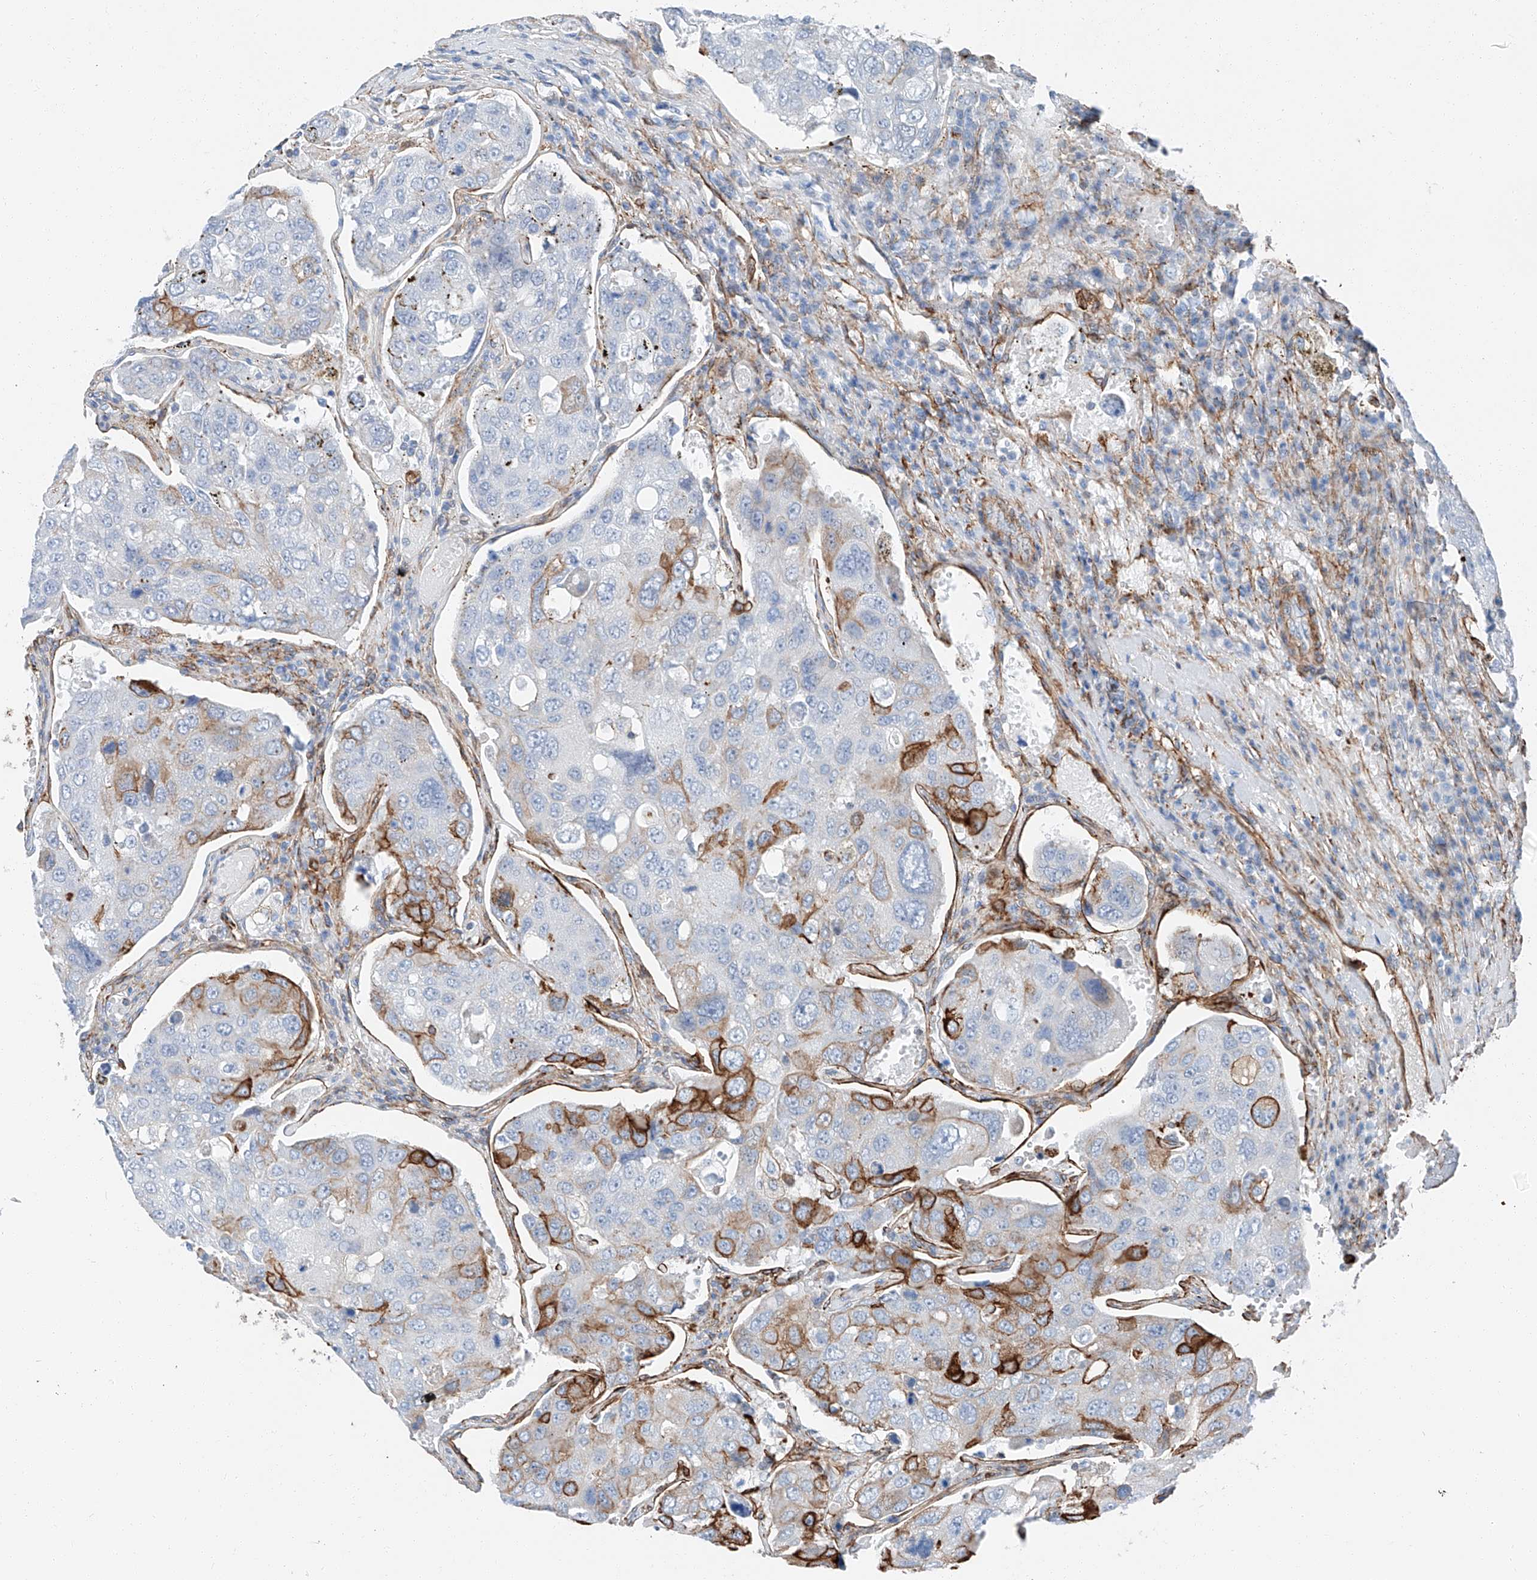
{"staining": {"intensity": "strong", "quantity": "<25%", "location": "cytoplasmic/membranous"}, "tissue": "urothelial cancer", "cell_type": "Tumor cells", "image_type": "cancer", "snomed": [{"axis": "morphology", "description": "Urothelial carcinoma, High grade"}, {"axis": "topography", "description": "Lymph node"}, {"axis": "topography", "description": "Urinary bladder"}], "caption": "DAB (3,3'-diaminobenzidine) immunohistochemical staining of human urothelial carcinoma (high-grade) demonstrates strong cytoplasmic/membranous protein staining in about <25% of tumor cells. The protein of interest is stained brown, and the nuclei are stained in blue (DAB (3,3'-diaminobenzidine) IHC with brightfield microscopy, high magnification).", "gene": "ZNF804A", "patient": {"sex": "male", "age": 51}}